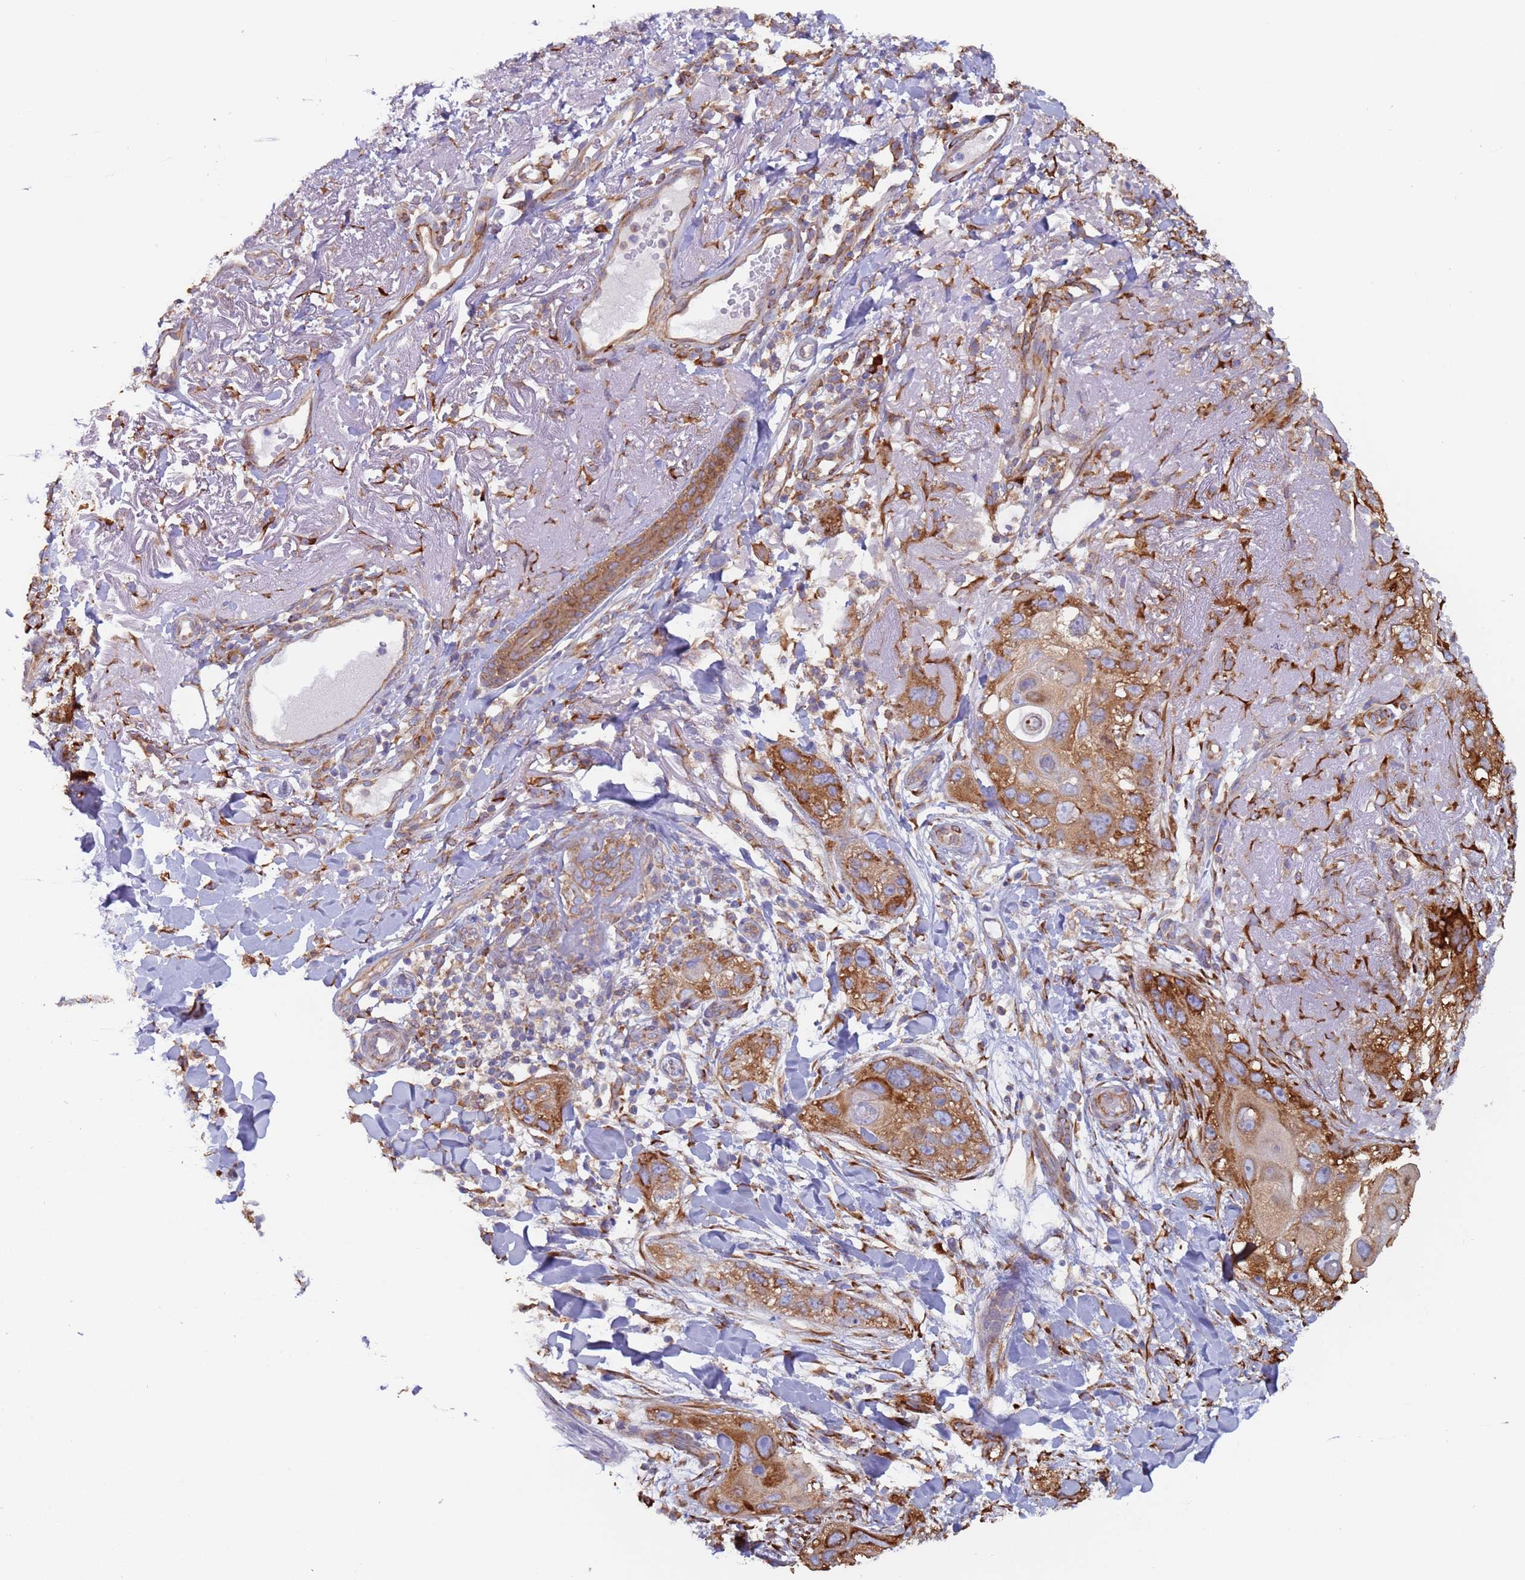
{"staining": {"intensity": "moderate", "quantity": ">75%", "location": "cytoplasmic/membranous"}, "tissue": "skin cancer", "cell_type": "Tumor cells", "image_type": "cancer", "snomed": [{"axis": "morphology", "description": "Normal tissue, NOS"}, {"axis": "morphology", "description": "Squamous cell carcinoma, NOS"}, {"axis": "topography", "description": "Skin"}], "caption": "A histopathology image of human squamous cell carcinoma (skin) stained for a protein displays moderate cytoplasmic/membranous brown staining in tumor cells.", "gene": "ZNF844", "patient": {"sex": "male", "age": 72}}